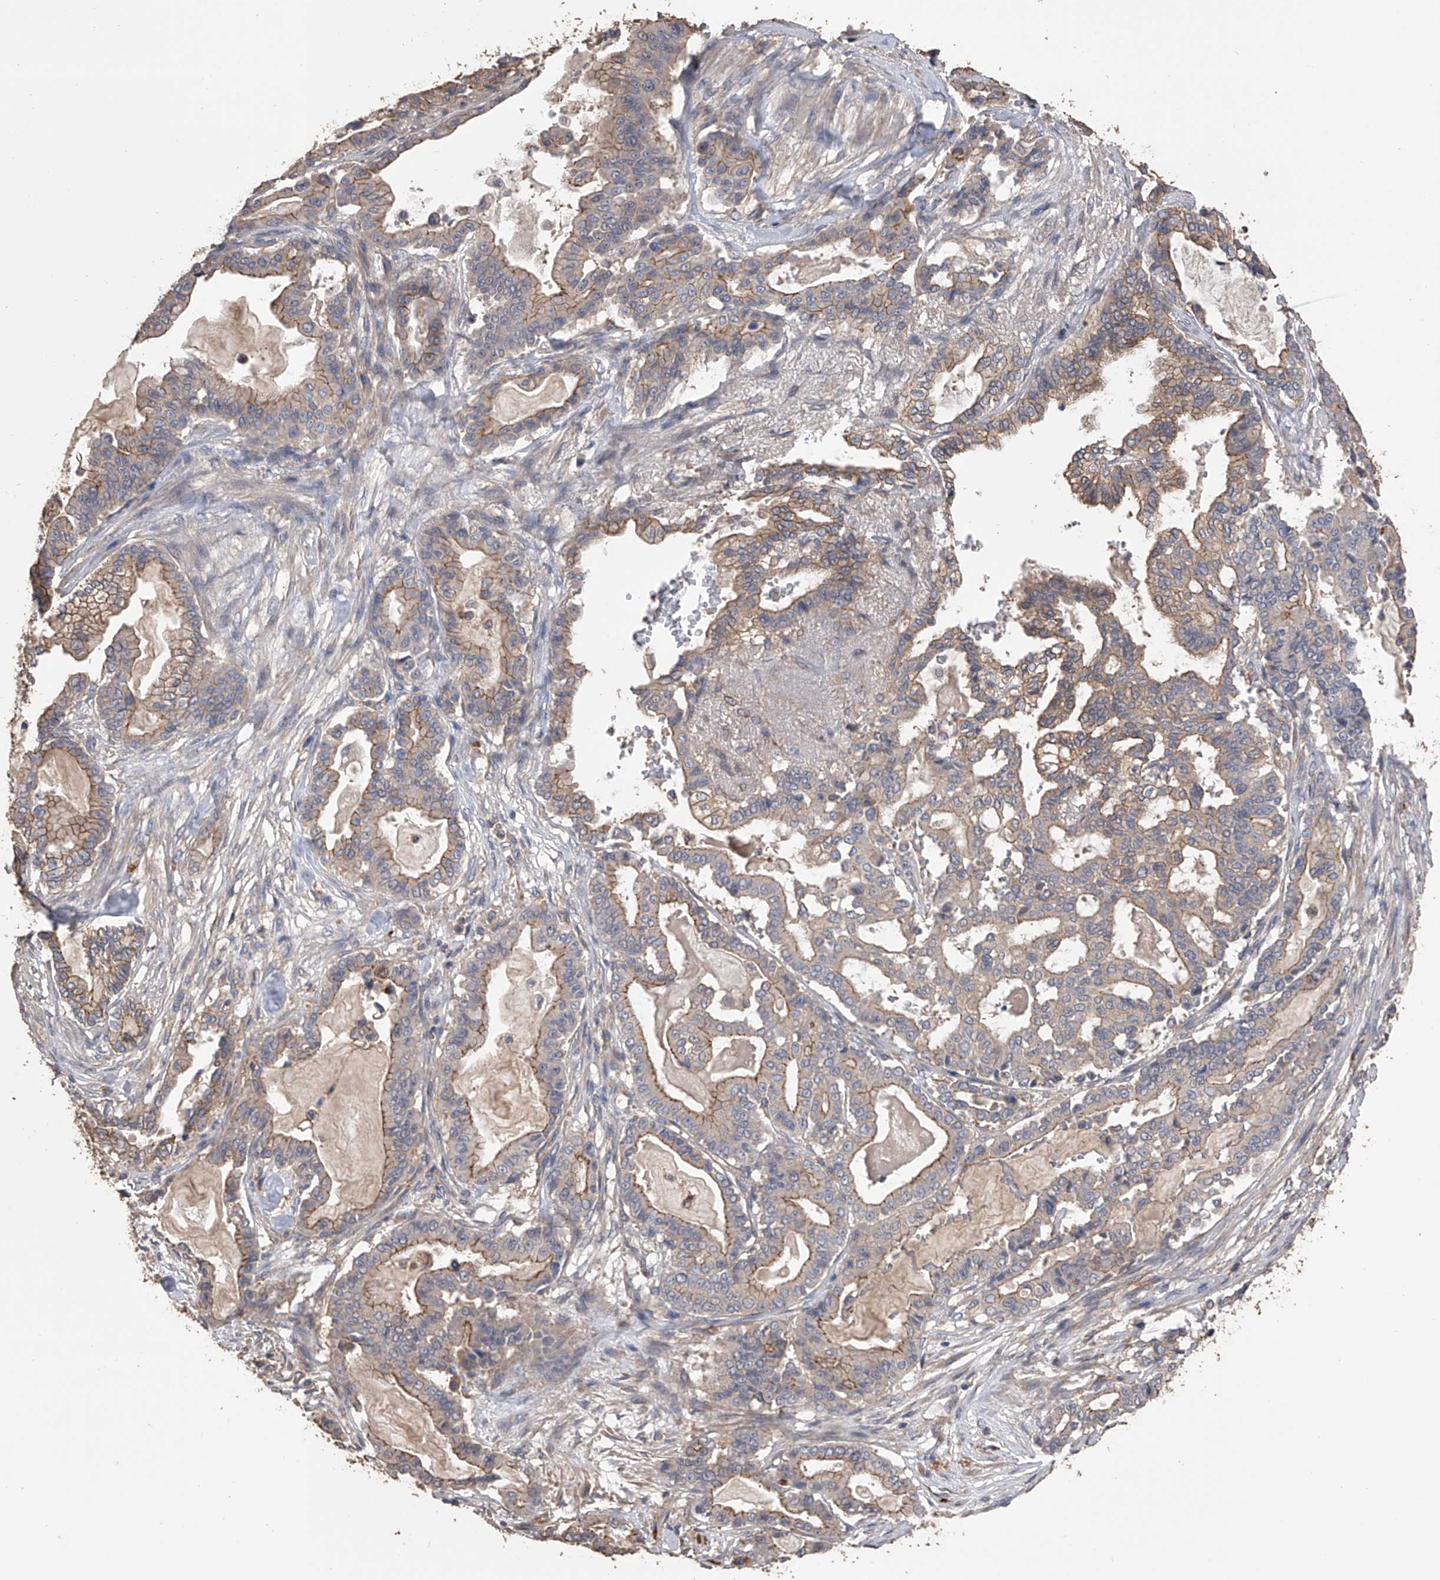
{"staining": {"intensity": "moderate", "quantity": ">75%", "location": "cytoplasmic/membranous"}, "tissue": "pancreatic cancer", "cell_type": "Tumor cells", "image_type": "cancer", "snomed": [{"axis": "morphology", "description": "Adenocarcinoma, NOS"}, {"axis": "topography", "description": "Pancreas"}], "caption": "A brown stain shows moderate cytoplasmic/membranous staining of a protein in human pancreatic cancer (adenocarcinoma) tumor cells.", "gene": "ZNF343", "patient": {"sex": "male", "age": 63}}